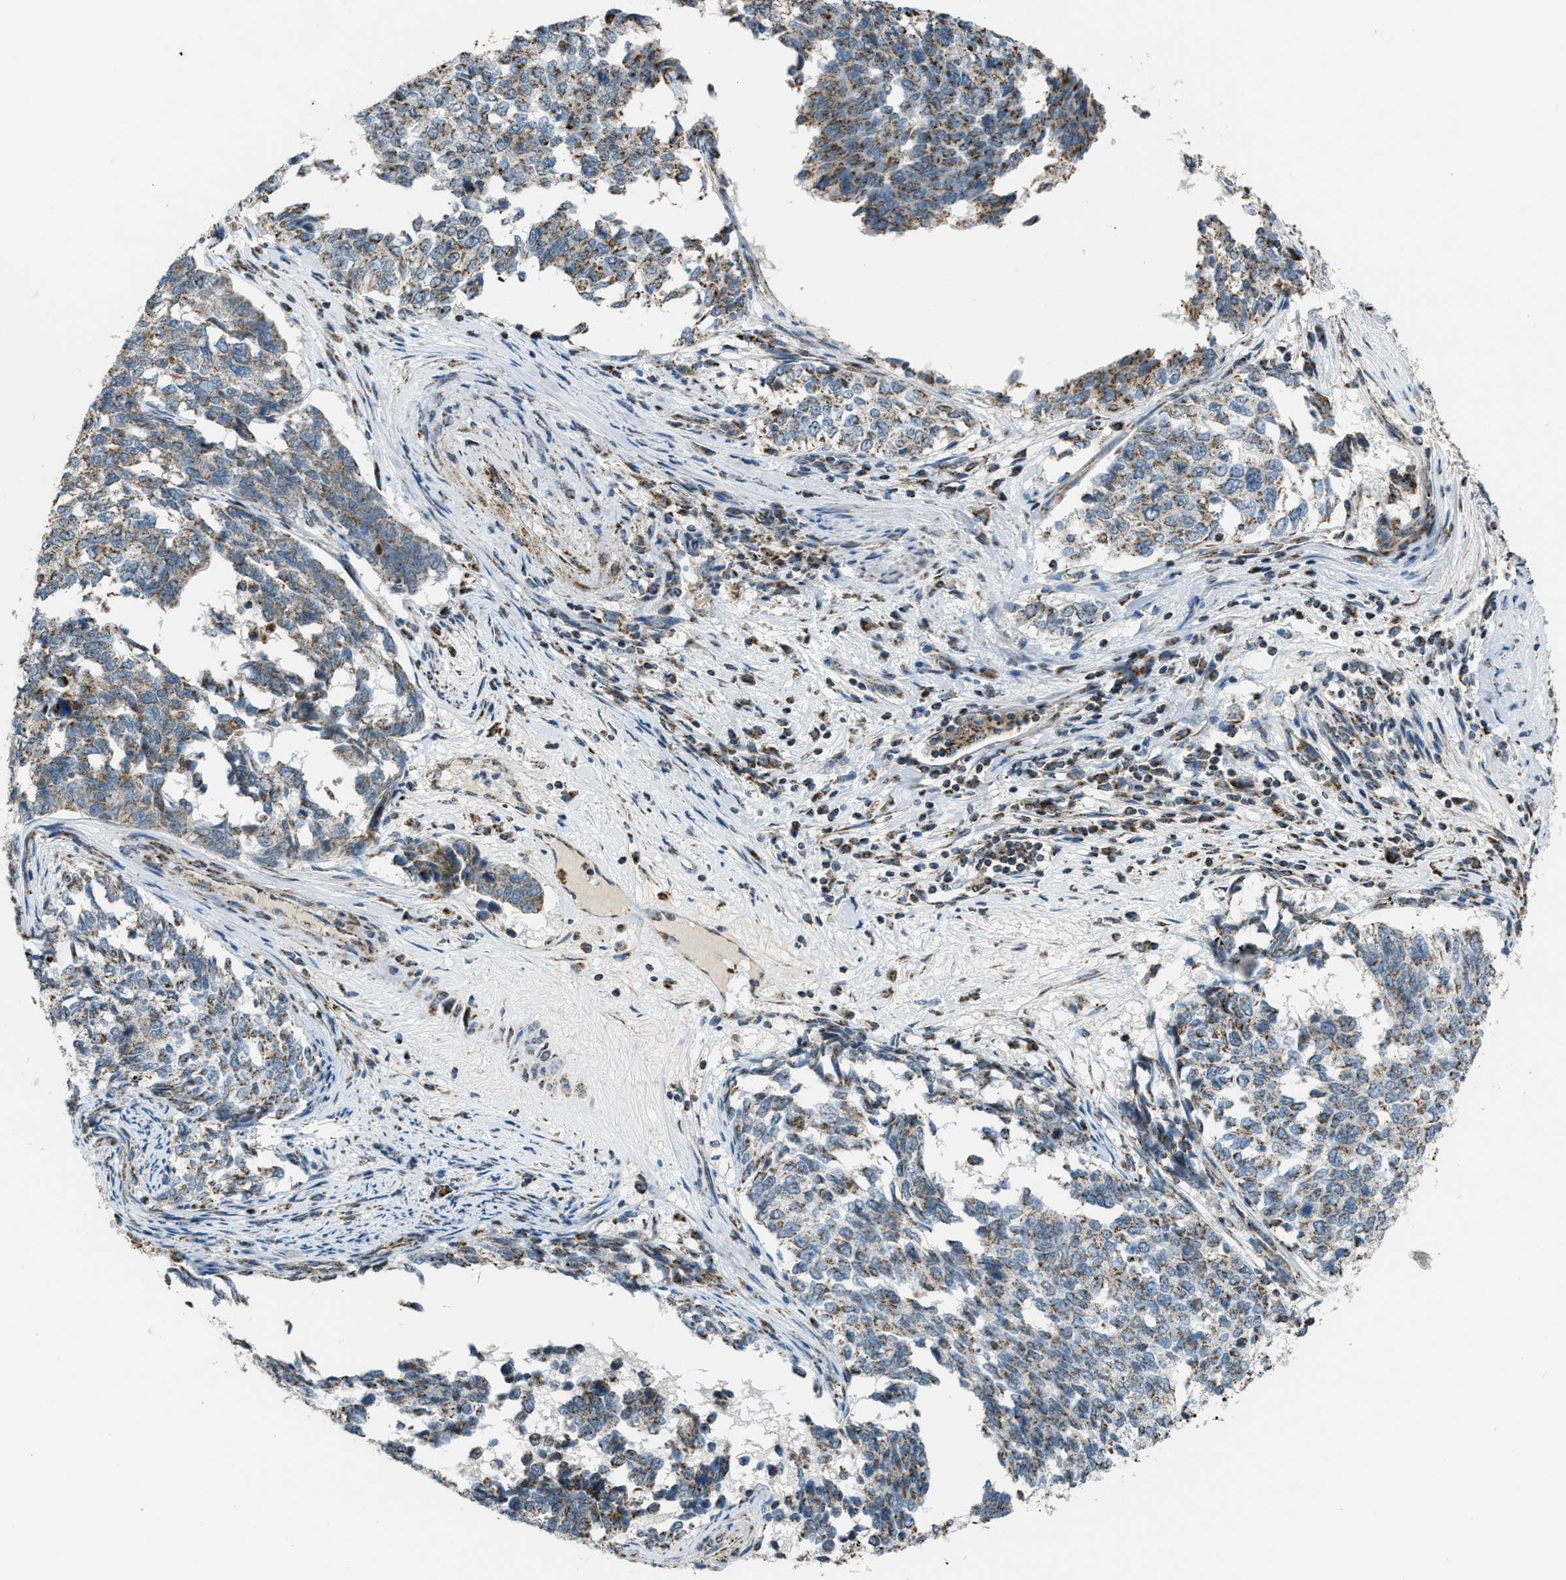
{"staining": {"intensity": "weak", "quantity": ">75%", "location": "cytoplasmic/membranous"}, "tissue": "cervical cancer", "cell_type": "Tumor cells", "image_type": "cancer", "snomed": [{"axis": "morphology", "description": "Squamous cell carcinoma, NOS"}, {"axis": "topography", "description": "Cervix"}], "caption": "Immunohistochemical staining of human cervical cancer displays low levels of weak cytoplasmic/membranous expression in about >75% of tumor cells. (DAB IHC with brightfield microscopy, high magnification).", "gene": "CHN2", "patient": {"sex": "female", "age": 63}}